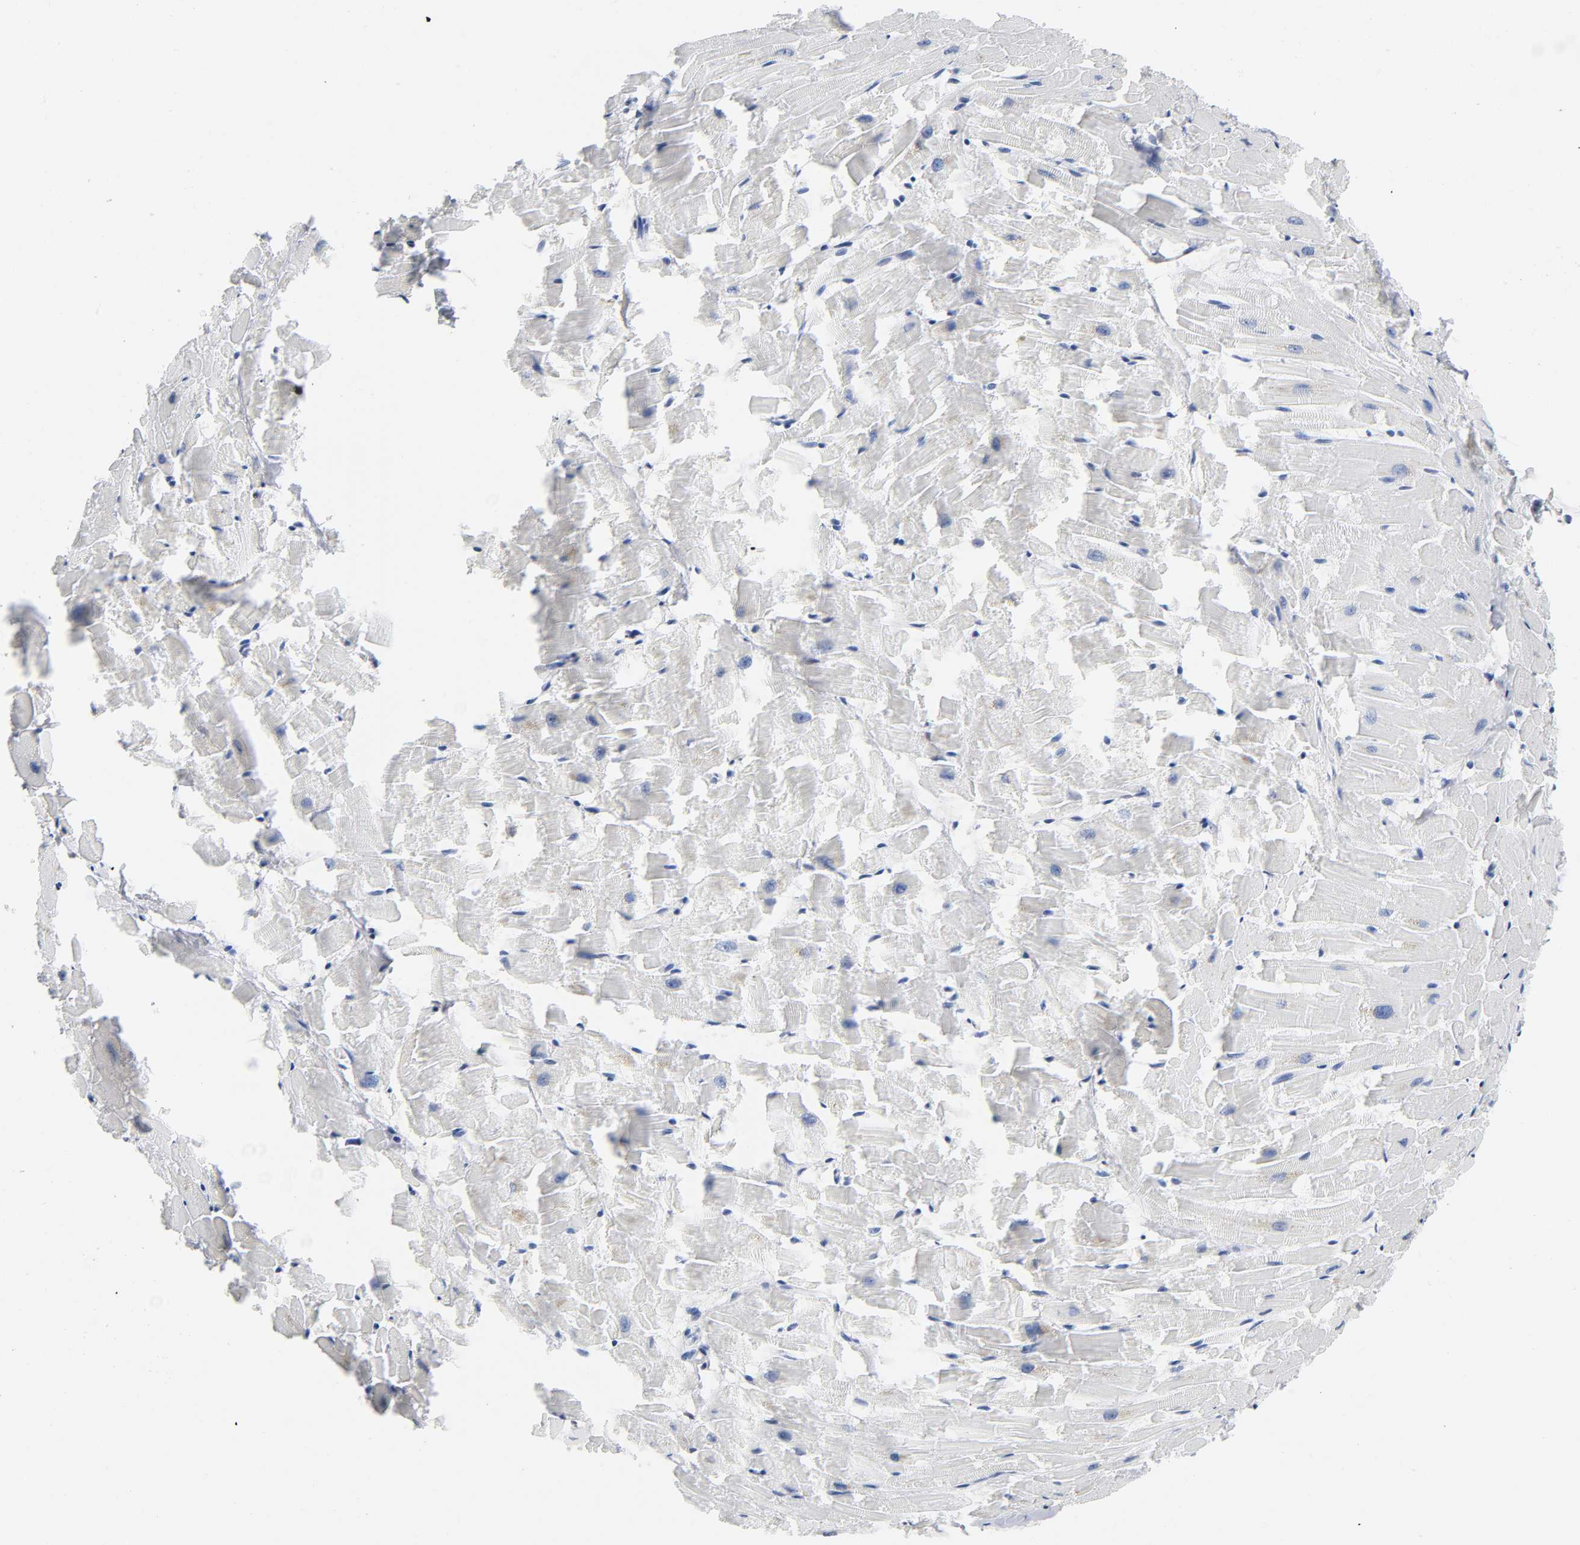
{"staining": {"intensity": "negative", "quantity": "none", "location": "none"}, "tissue": "heart muscle", "cell_type": "Cardiomyocytes", "image_type": "normal", "snomed": [{"axis": "morphology", "description": "Normal tissue, NOS"}, {"axis": "topography", "description": "Heart"}], "caption": "IHC photomicrograph of benign human heart muscle stained for a protein (brown), which demonstrates no expression in cardiomyocytes.", "gene": "DOK2", "patient": {"sex": "female", "age": 19}}